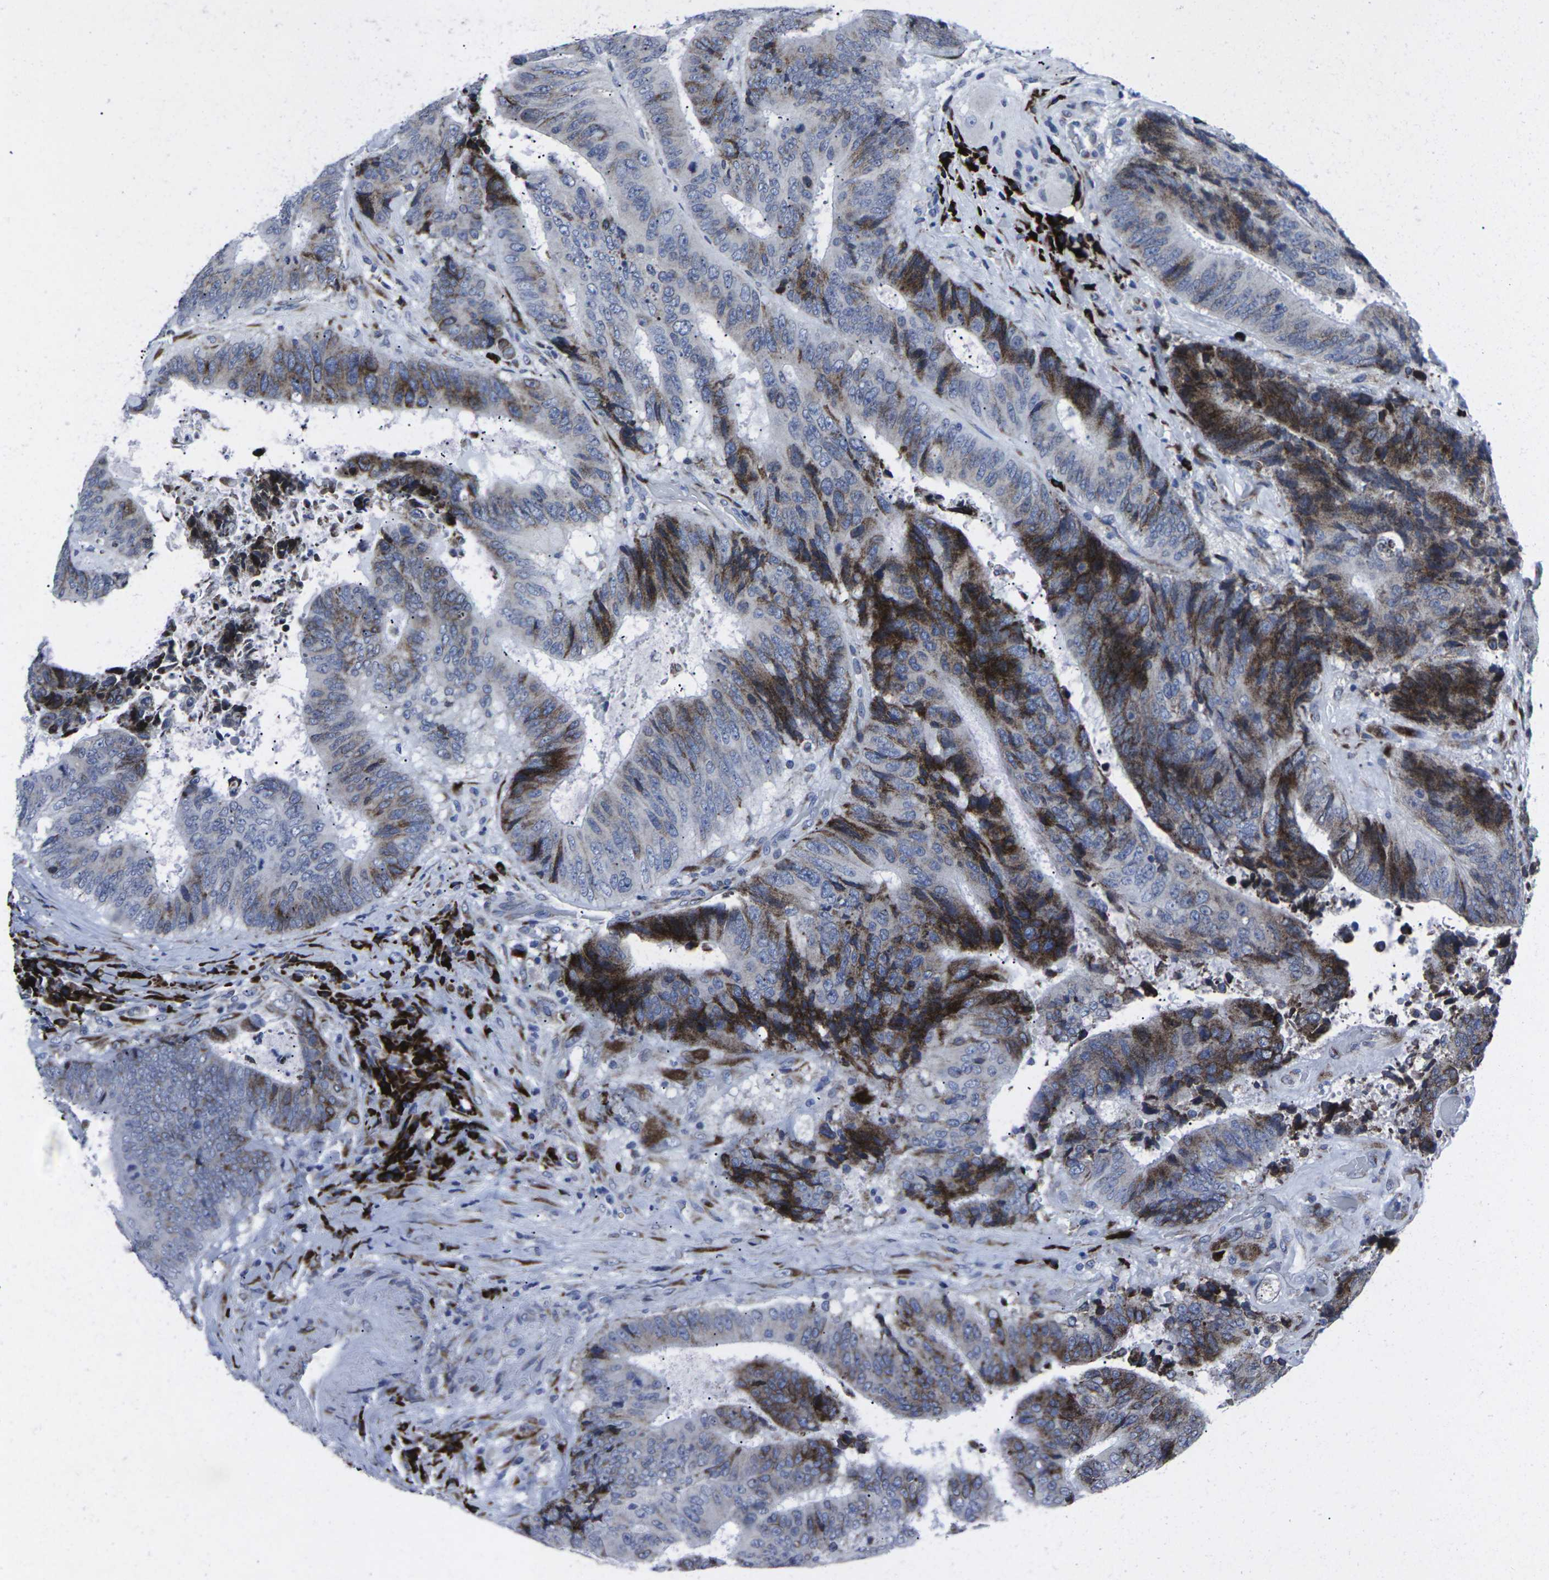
{"staining": {"intensity": "strong", "quantity": "25%-75%", "location": "cytoplasmic/membranous"}, "tissue": "colorectal cancer", "cell_type": "Tumor cells", "image_type": "cancer", "snomed": [{"axis": "morphology", "description": "Adenocarcinoma, NOS"}, {"axis": "topography", "description": "Rectum"}], "caption": "Immunohistochemical staining of colorectal cancer (adenocarcinoma) reveals high levels of strong cytoplasmic/membranous protein expression in about 25%-75% of tumor cells.", "gene": "RPN1", "patient": {"sex": "male", "age": 72}}